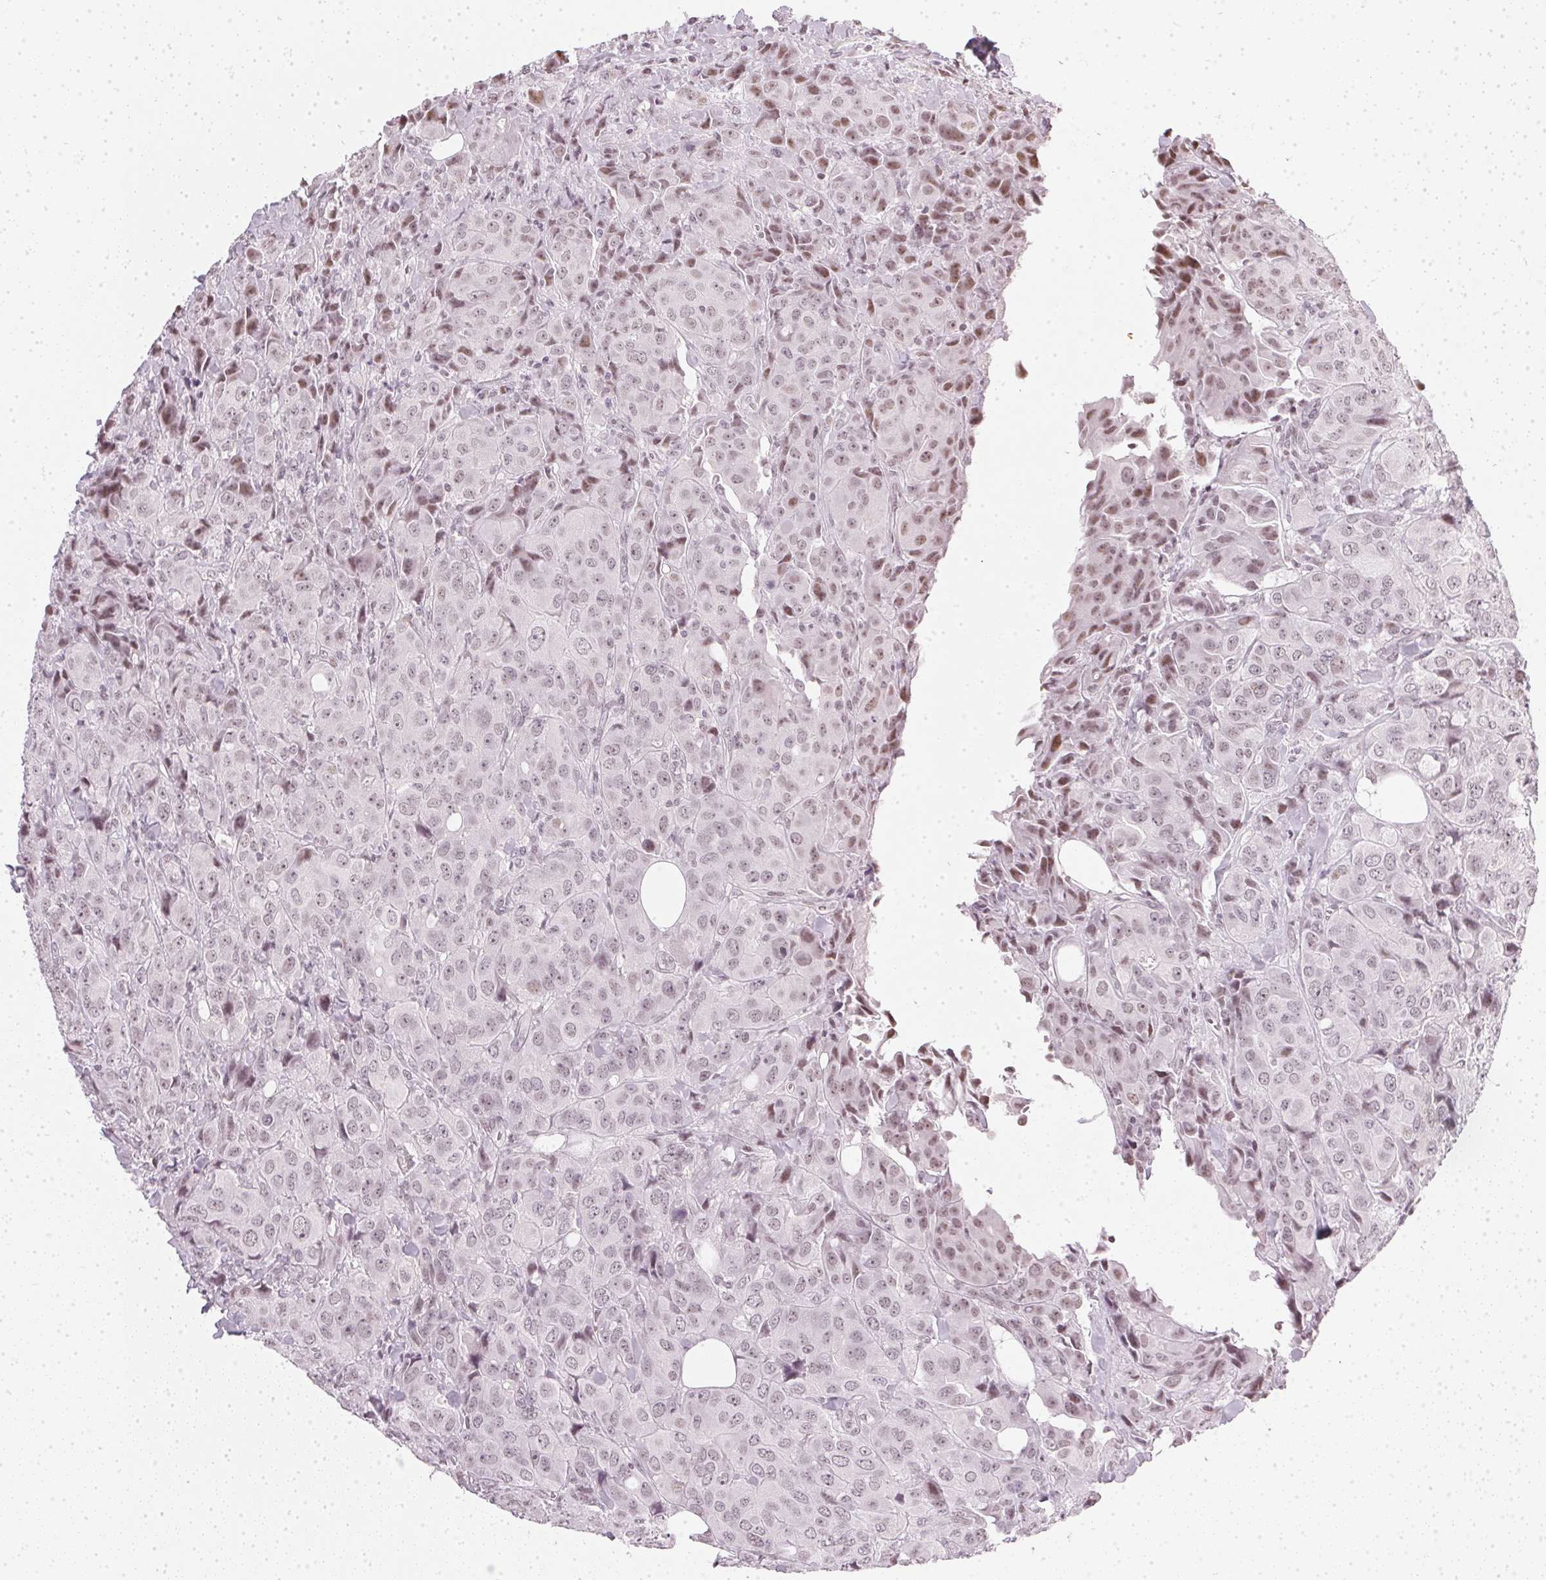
{"staining": {"intensity": "weak", "quantity": "25%-75%", "location": "nuclear"}, "tissue": "breast cancer", "cell_type": "Tumor cells", "image_type": "cancer", "snomed": [{"axis": "morphology", "description": "Duct carcinoma"}, {"axis": "topography", "description": "Breast"}], "caption": "This histopathology image shows IHC staining of human breast cancer (invasive ductal carcinoma), with low weak nuclear staining in about 25%-75% of tumor cells.", "gene": "DNAJC6", "patient": {"sex": "female", "age": 43}}